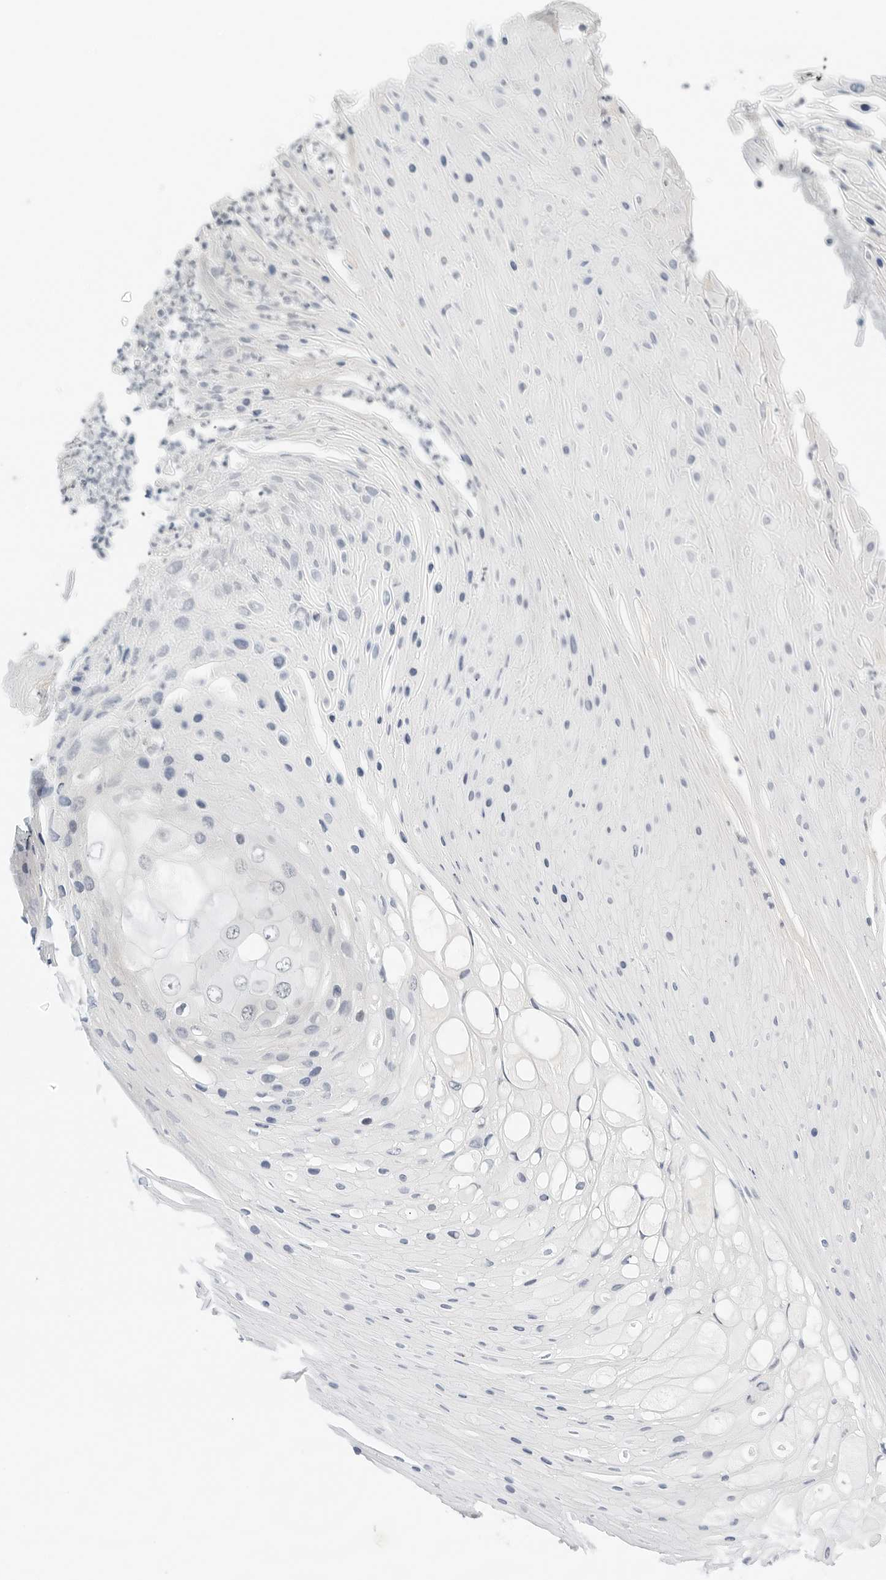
{"staining": {"intensity": "moderate", "quantity": "<25%", "location": "cytoplasmic/membranous"}, "tissue": "skin cancer", "cell_type": "Tumor cells", "image_type": "cancer", "snomed": [{"axis": "morphology", "description": "Squamous cell carcinoma, NOS"}, {"axis": "topography", "description": "Skin"}], "caption": "Skin squamous cell carcinoma stained with a brown dye displays moderate cytoplasmic/membranous positive positivity in about <25% of tumor cells.", "gene": "NEO1", "patient": {"sex": "female", "age": 88}}